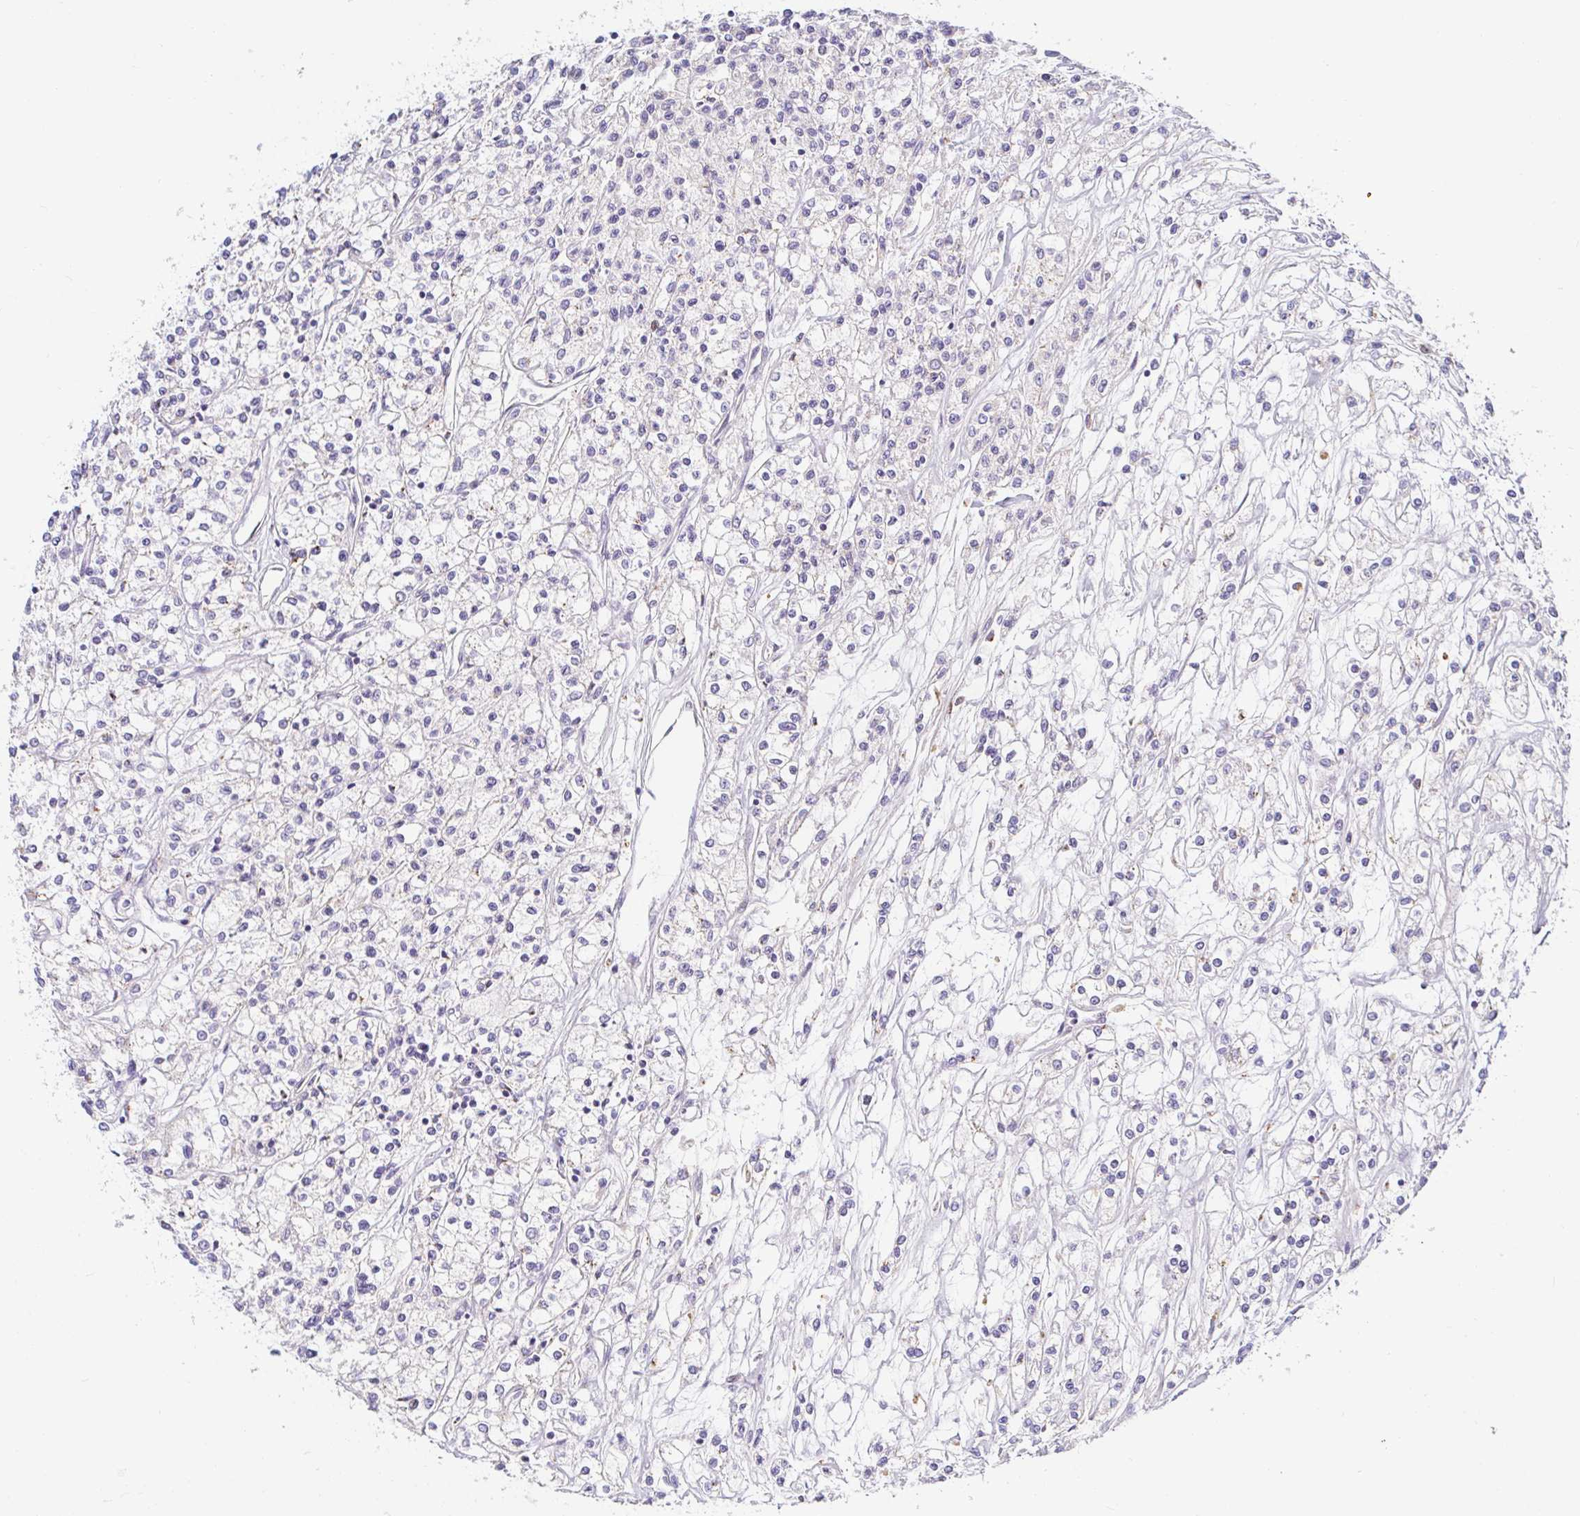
{"staining": {"intensity": "negative", "quantity": "none", "location": "none"}, "tissue": "renal cancer", "cell_type": "Tumor cells", "image_type": "cancer", "snomed": [{"axis": "morphology", "description": "Adenocarcinoma, NOS"}, {"axis": "topography", "description": "Kidney"}], "caption": "Immunohistochemical staining of human renal adenocarcinoma demonstrates no significant positivity in tumor cells.", "gene": "OR51D1", "patient": {"sex": "female", "age": 59}}